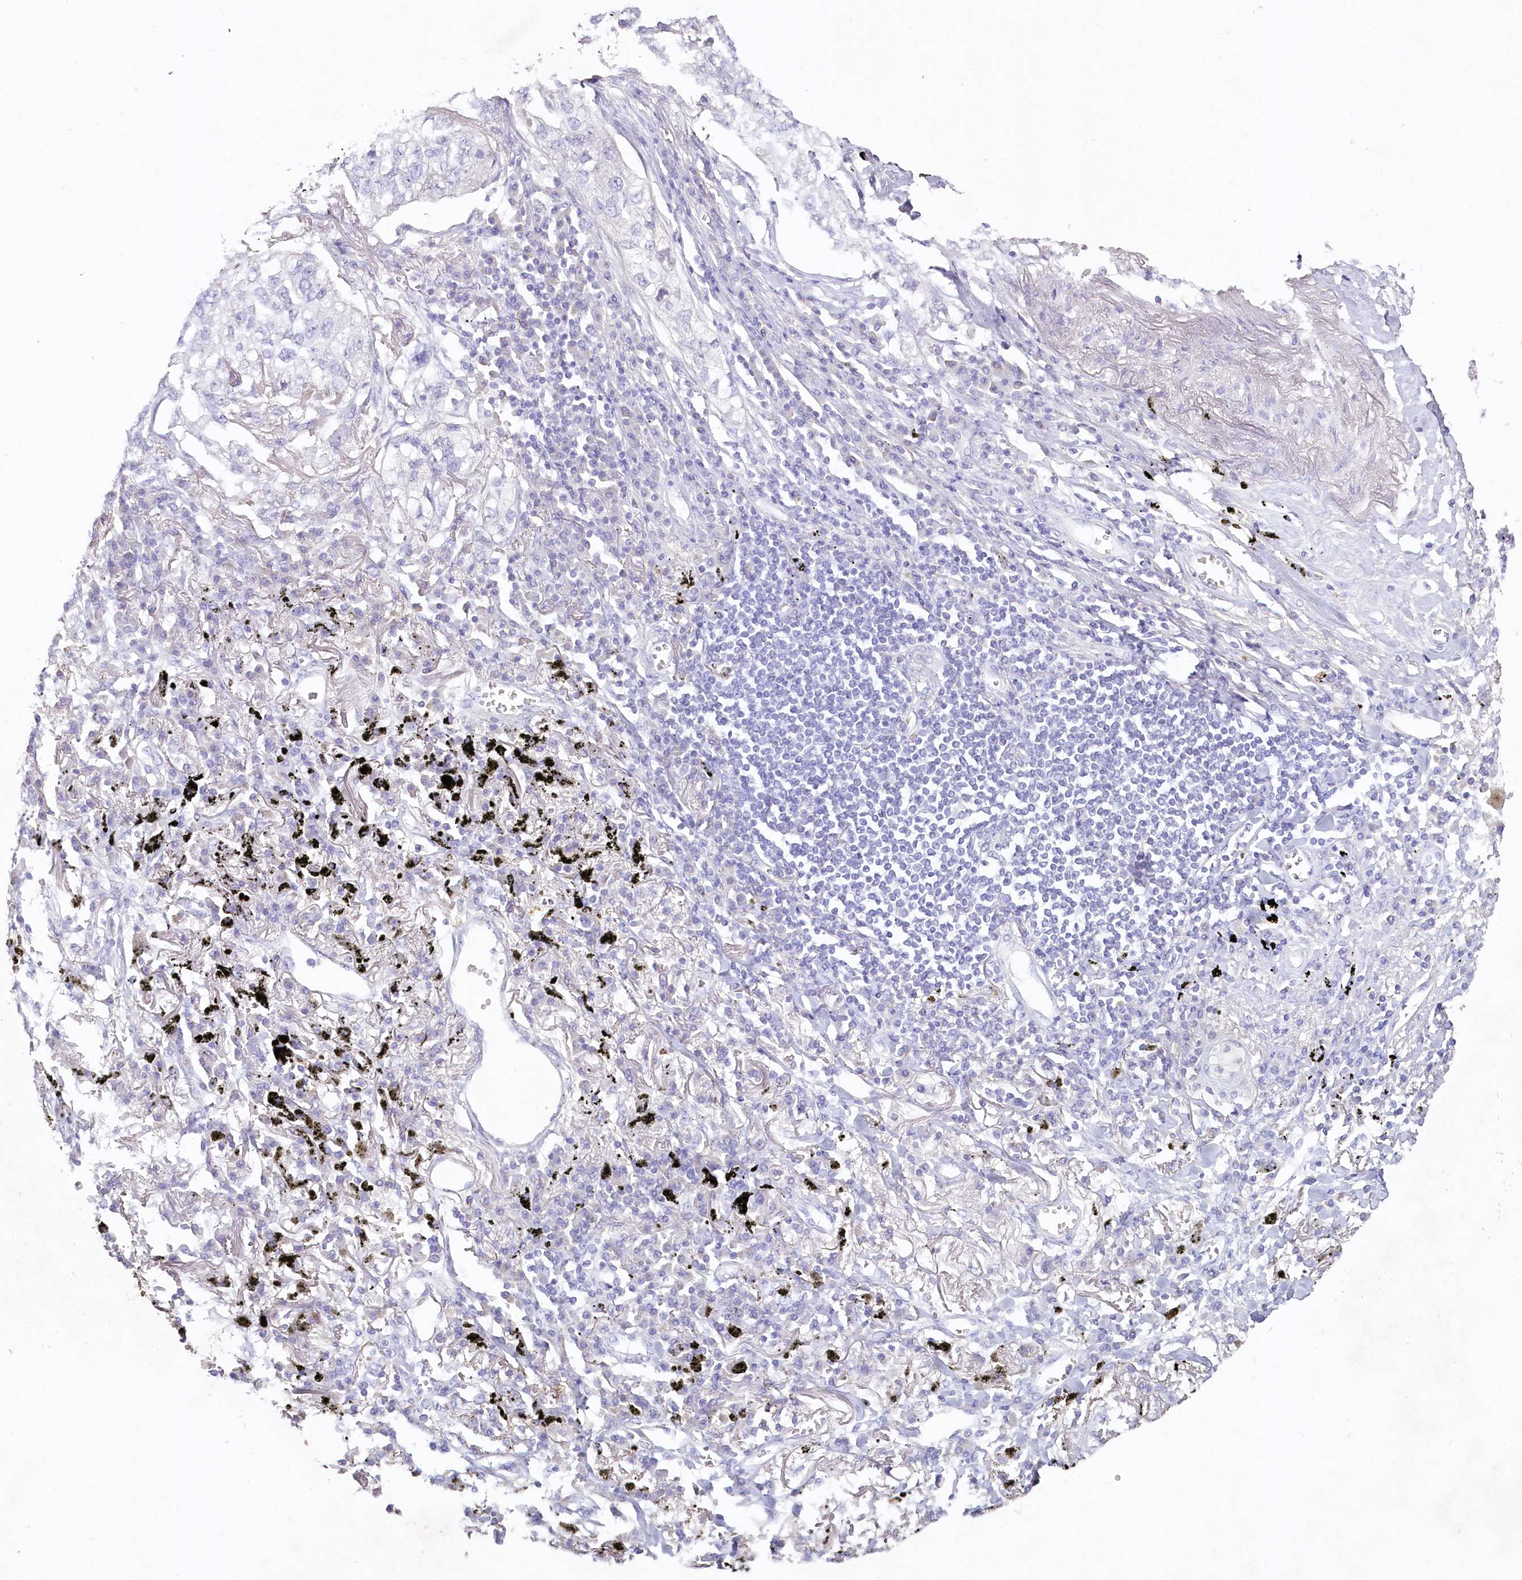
{"staining": {"intensity": "negative", "quantity": "none", "location": "none"}, "tissue": "lung cancer", "cell_type": "Tumor cells", "image_type": "cancer", "snomed": [{"axis": "morphology", "description": "Adenocarcinoma, NOS"}, {"axis": "topography", "description": "Lung"}], "caption": "Immunohistochemical staining of lung cancer exhibits no significant staining in tumor cells.", "gene": "HPD", "patient": {"sex": "male", "age": 65}}